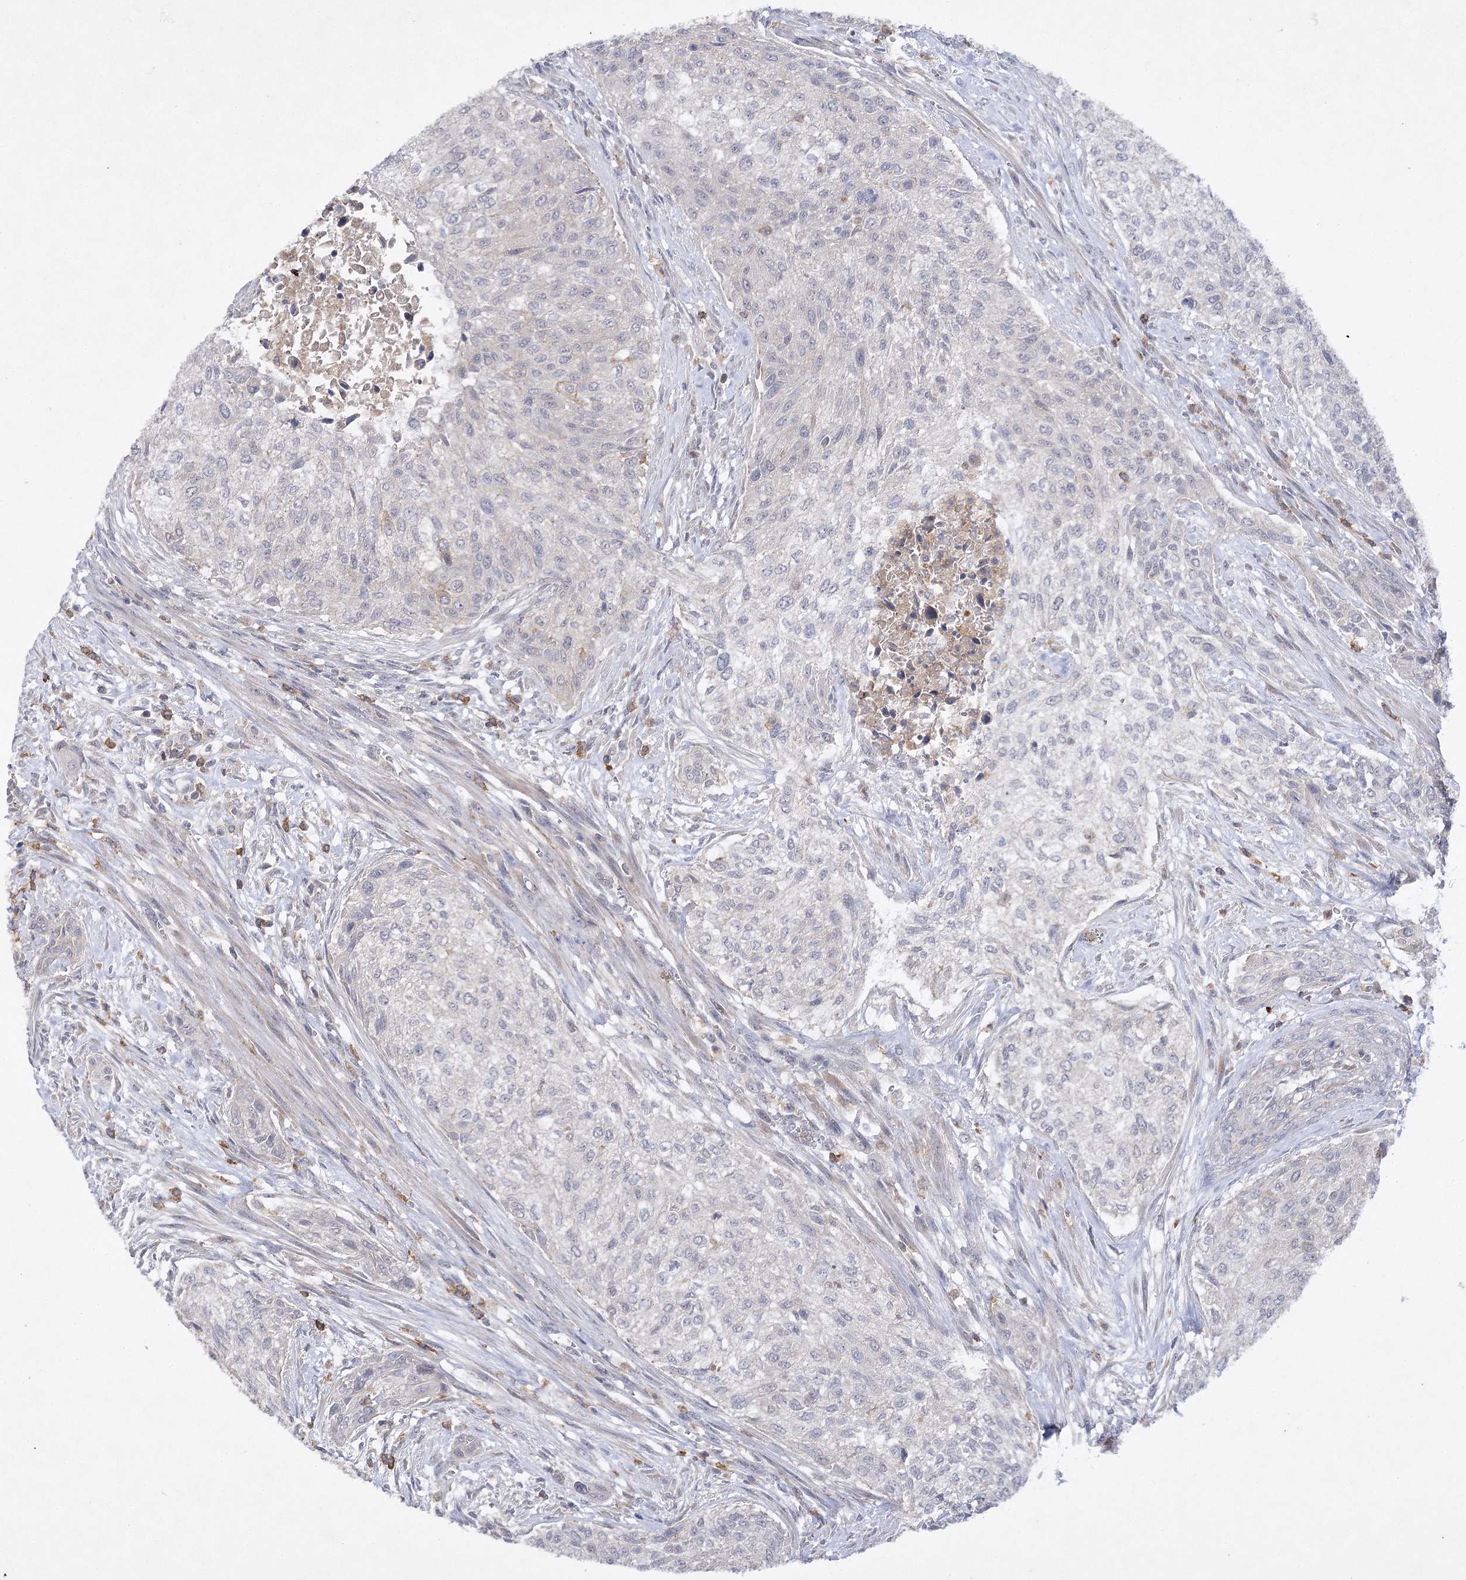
{"staining": {"intensity": "negative", "quantity": "none", "location": "none"}, "tissue": "urothelial cancer", "cell_type": "Tumor cells", "image_type": "cancer", "snomed": [{"axis": "morphology", "description": "Normal tissue, NOS"}, {"axis": "morphology", "description": "Urothelial carcinoma, NOS"}, {"axis": "topography", "description": "Urinary bladder"}, {"axis": "topography", "description": "Peripheral nerve tissue"}], "caption": "An immunohistochemistry (IHC) photomicrograph of urothelial cancer is shown. There is no staining in tumor cells of urothelial cancer. (DAB (3,3'-diaminobenzidine) immunohistochemistry (IHC) with hematoxylin counter stain).", "gene": "BCR", "patient": {"sex": "male", "age": 35}}